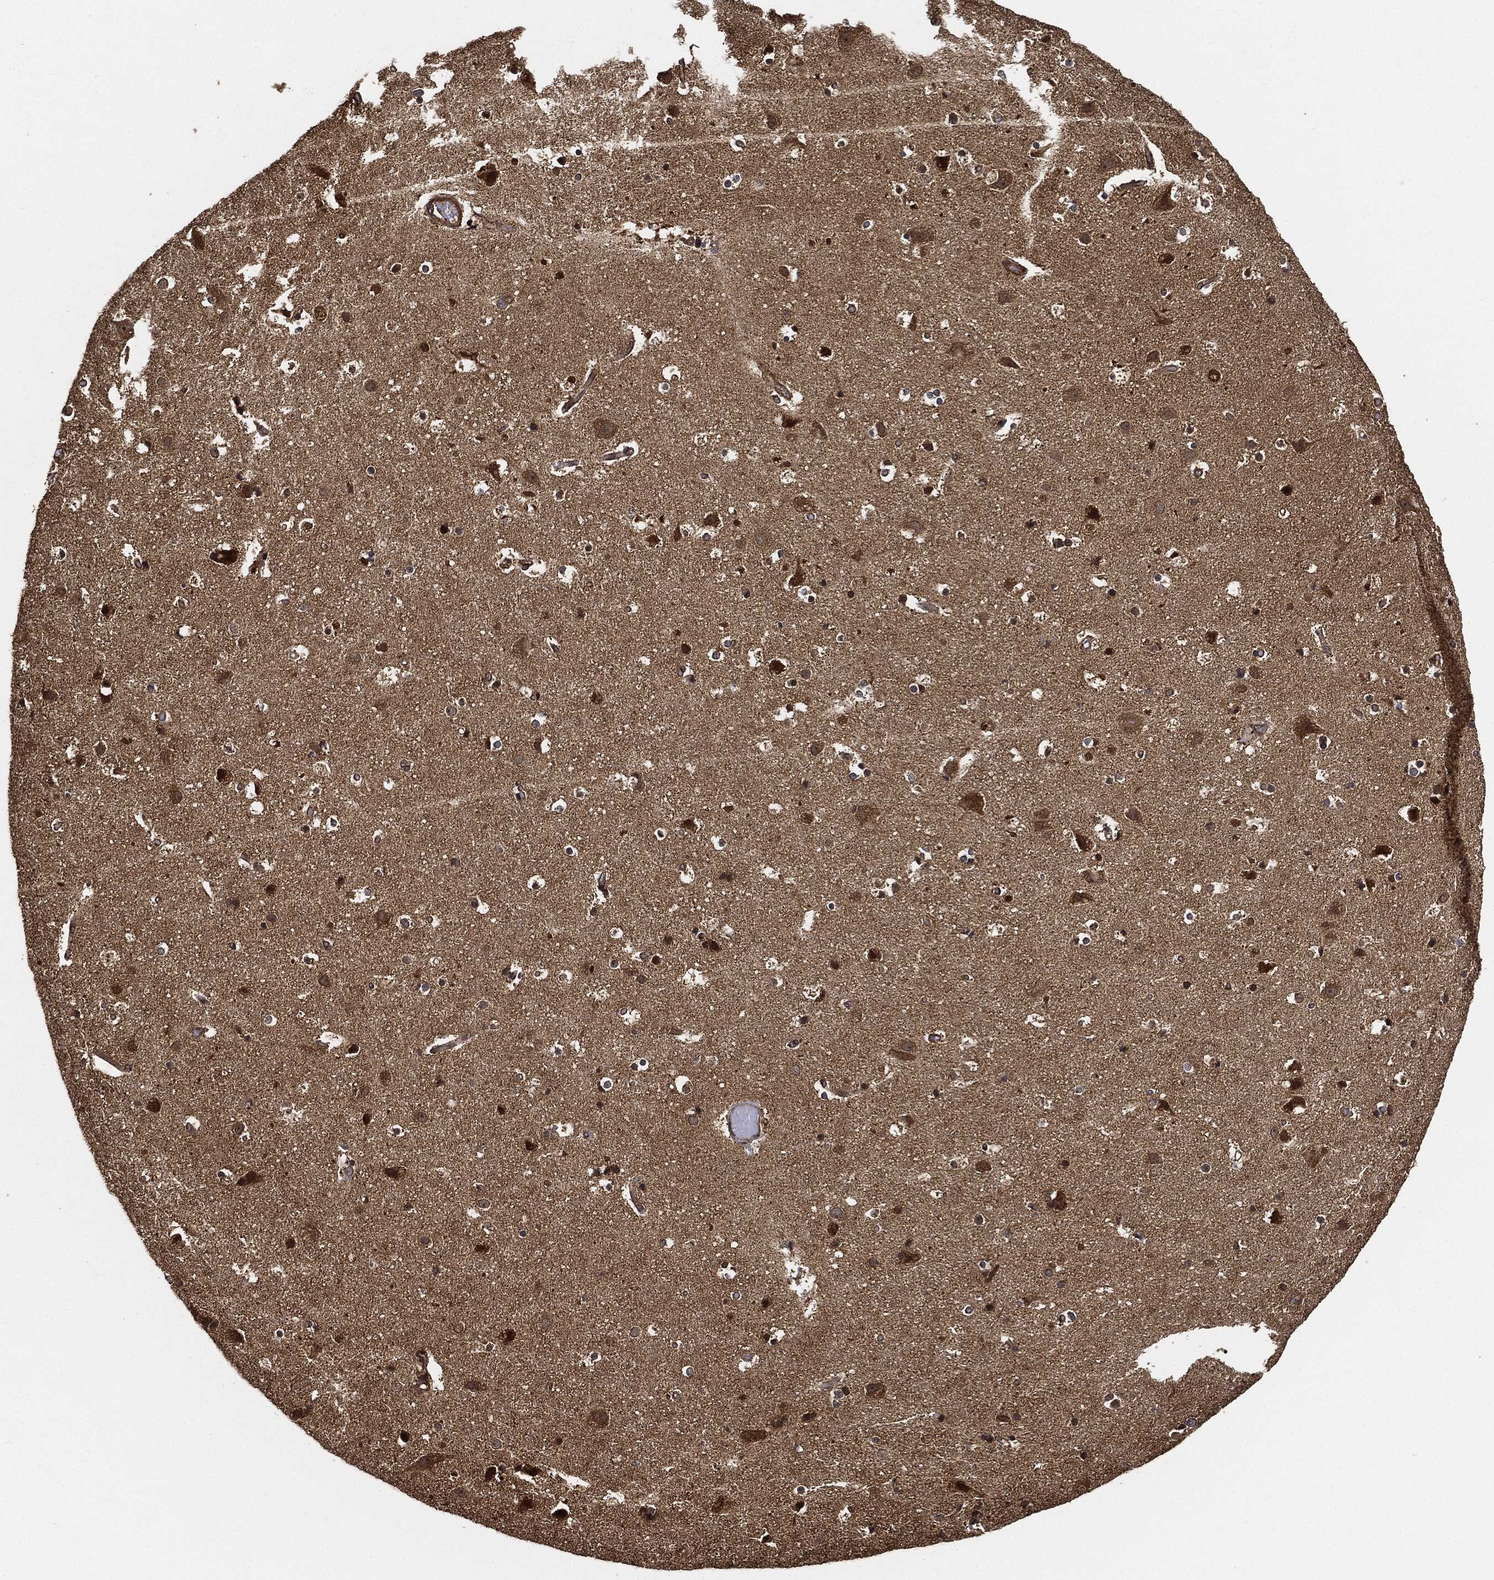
{"staining": {"intensity": "negative", "quantity": "none", "location": "none"}, "tissue": "cerebral cortex", "cell_type": "Endothelial cells", "image_type": "normal", "snomed": [{"axis": "morphology", "description": "Normal tissue, NOS"}, {"axis": "topography", "description": "Cerebral cortex"}], "caption": "Immunohistochemical staining of benign cerebral cortex demonstrates no significant expression in endothelial cells. The staining was performed using DAB (3,3'-diaminobenzidine) to visualize the protein expression in brown, while the nuclei were stained in blue with hematoxylin (Magnification: 20x).", "gene": "CEP290", "patient": {"sex": "female", "age": 52}}